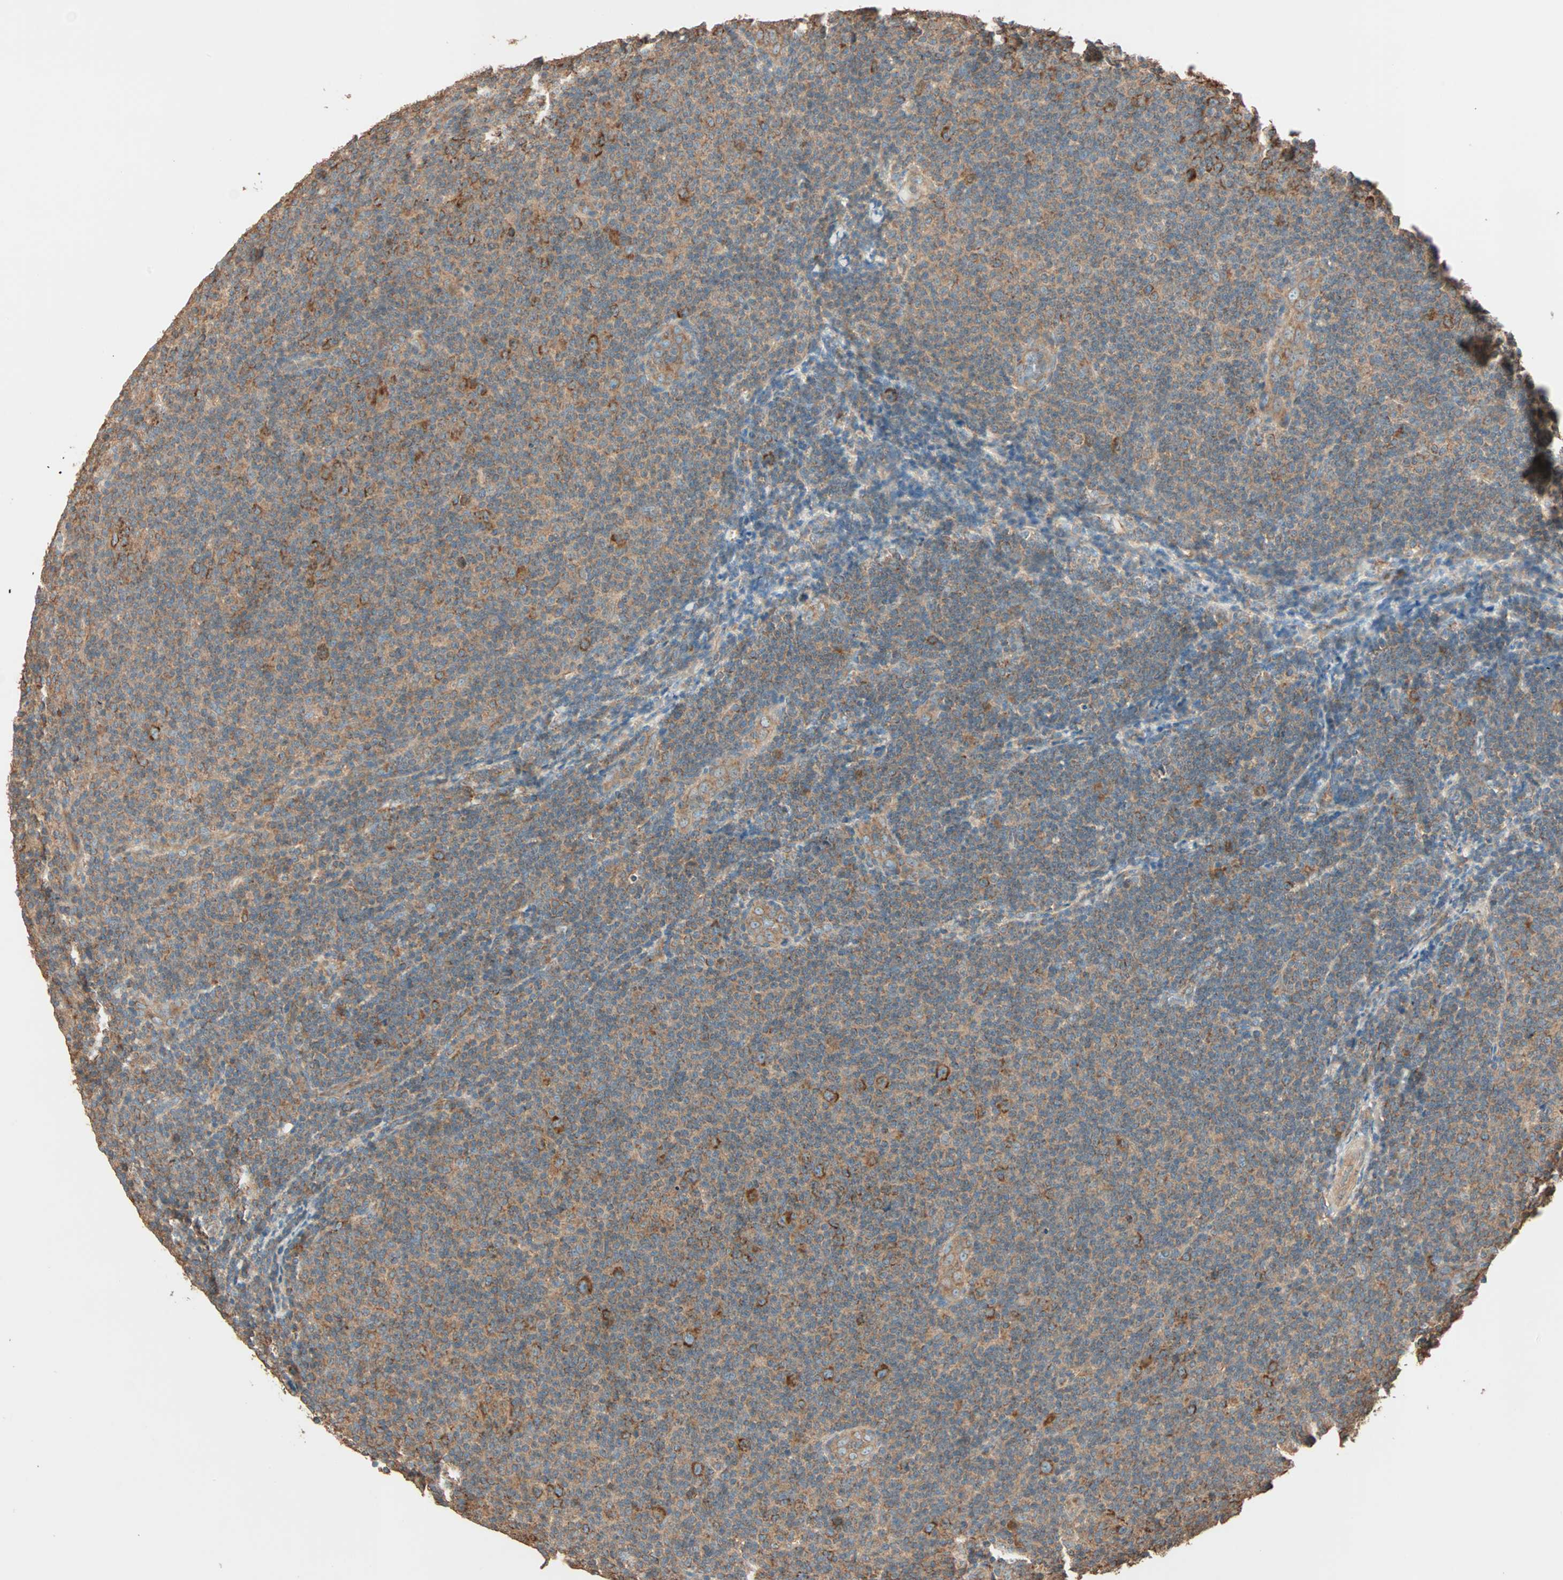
{"staining": {"intensity": "moderate", "quantity": ">75%", "location": "cytoplasmic/membranous"}, "tissue": "lymphoma", "cell_type": "Tumor cells", "image_type": "cancer", "snomed": [{"axis": "morphology", "description": "Malignant lymphoma, non-Hodgkin's type, Low grade"}, {"axis": "topography", "description": "Lymph node"}], "caption": "Moderate cytoplasmic/membranous protein expression is appreciated in approximately >75% of tumor cells in malignant lymphoma, non-Hodgkin's type (low-grade).", "gene": "EIF4G2", "patient": {"sex": "male", "age": 83}}